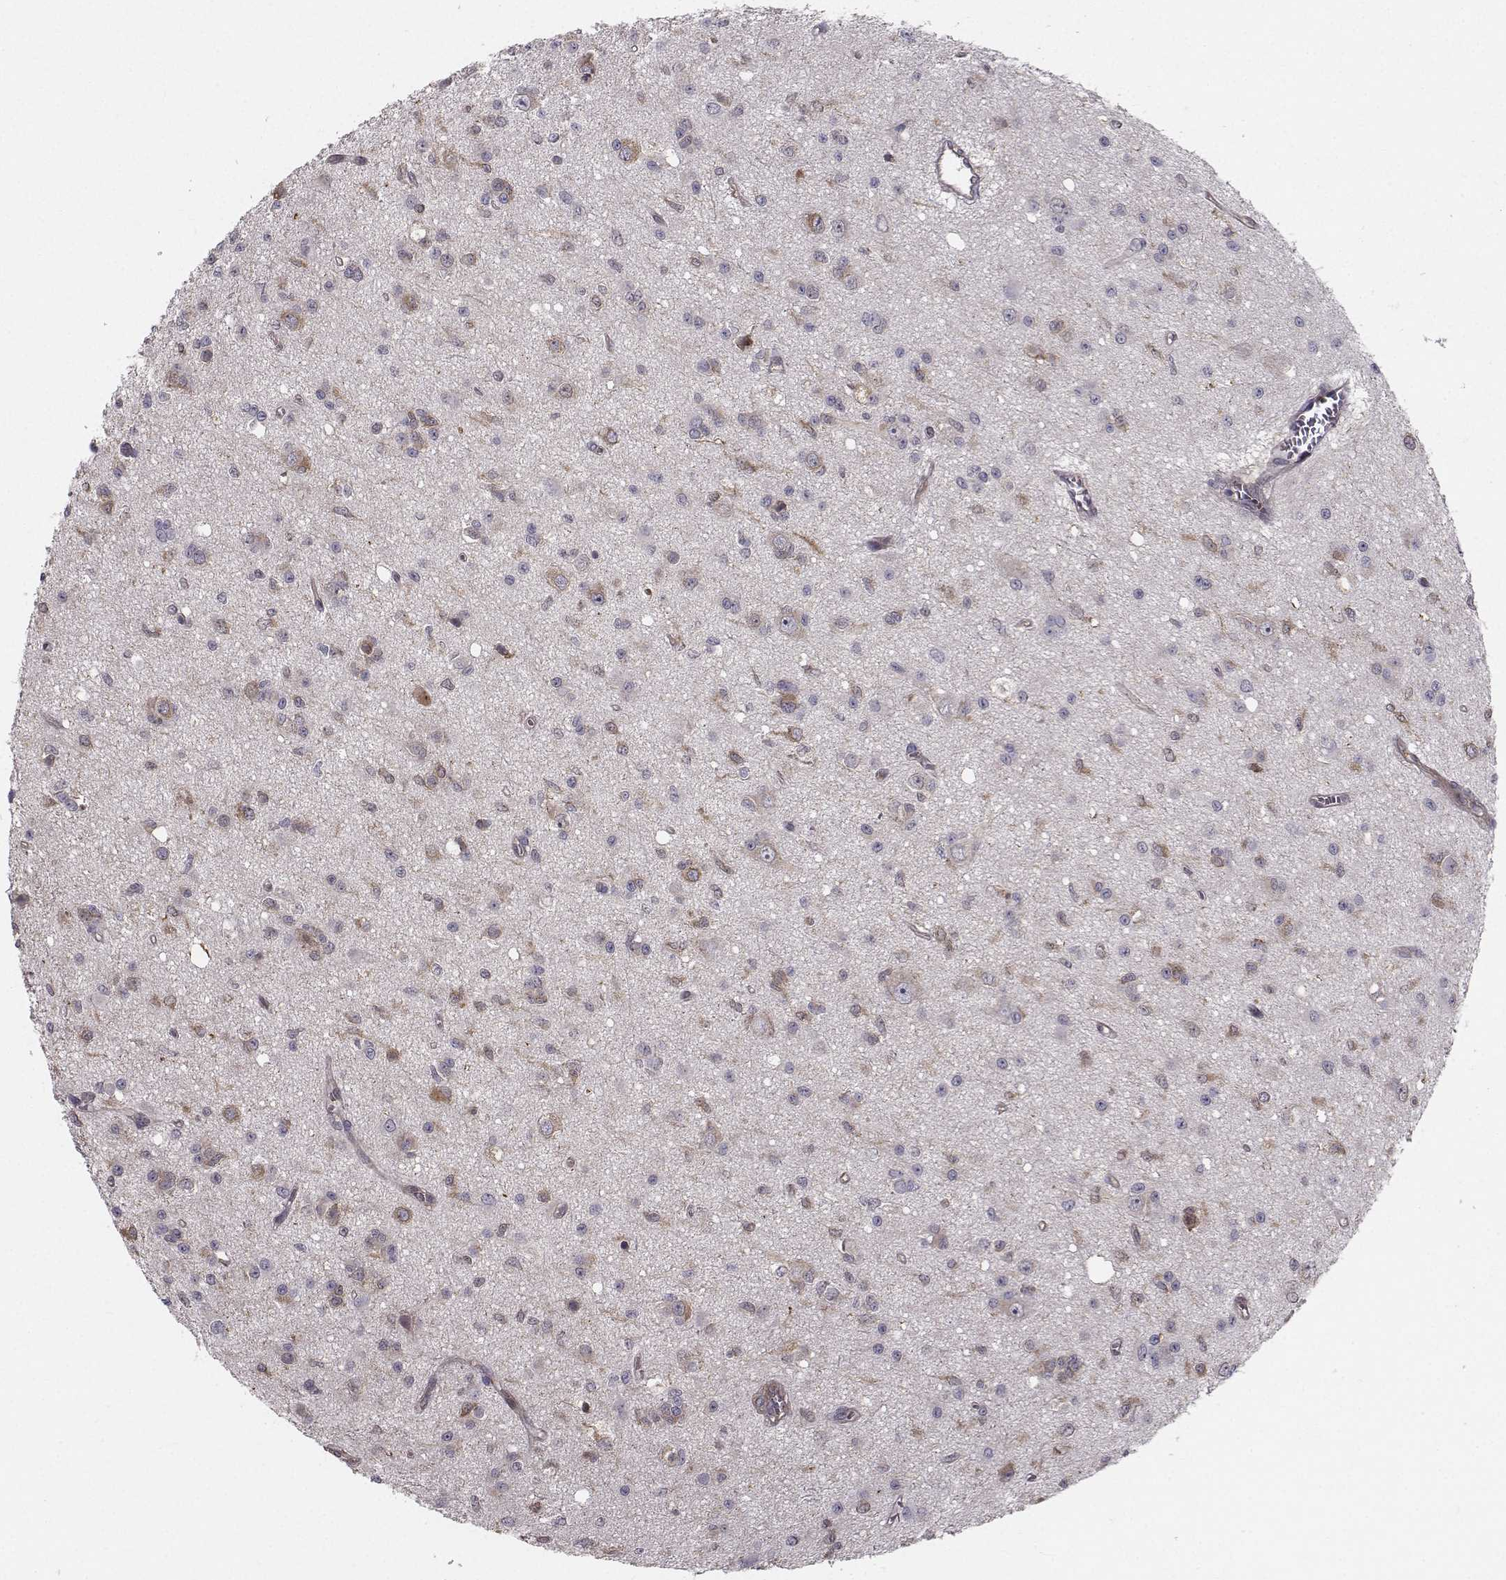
{"staining": {"intensity": "negative", "quantity": "none", "location": "none"}, "tissue": "glioma", "cell_type": "Tumor cells", "image_type": "cancer", "snomed": [{"axis": "morphology", "description": "Glioma, malignant, Low grade"}, {"axis": "topography", "description": "Brain"}], "caption": "The histopathology image displays no significant staining in tumor cells of malignant low-grade glioma.", "gene": "HSP90AB1", "patient": {"sex": "female", "age": 45}}